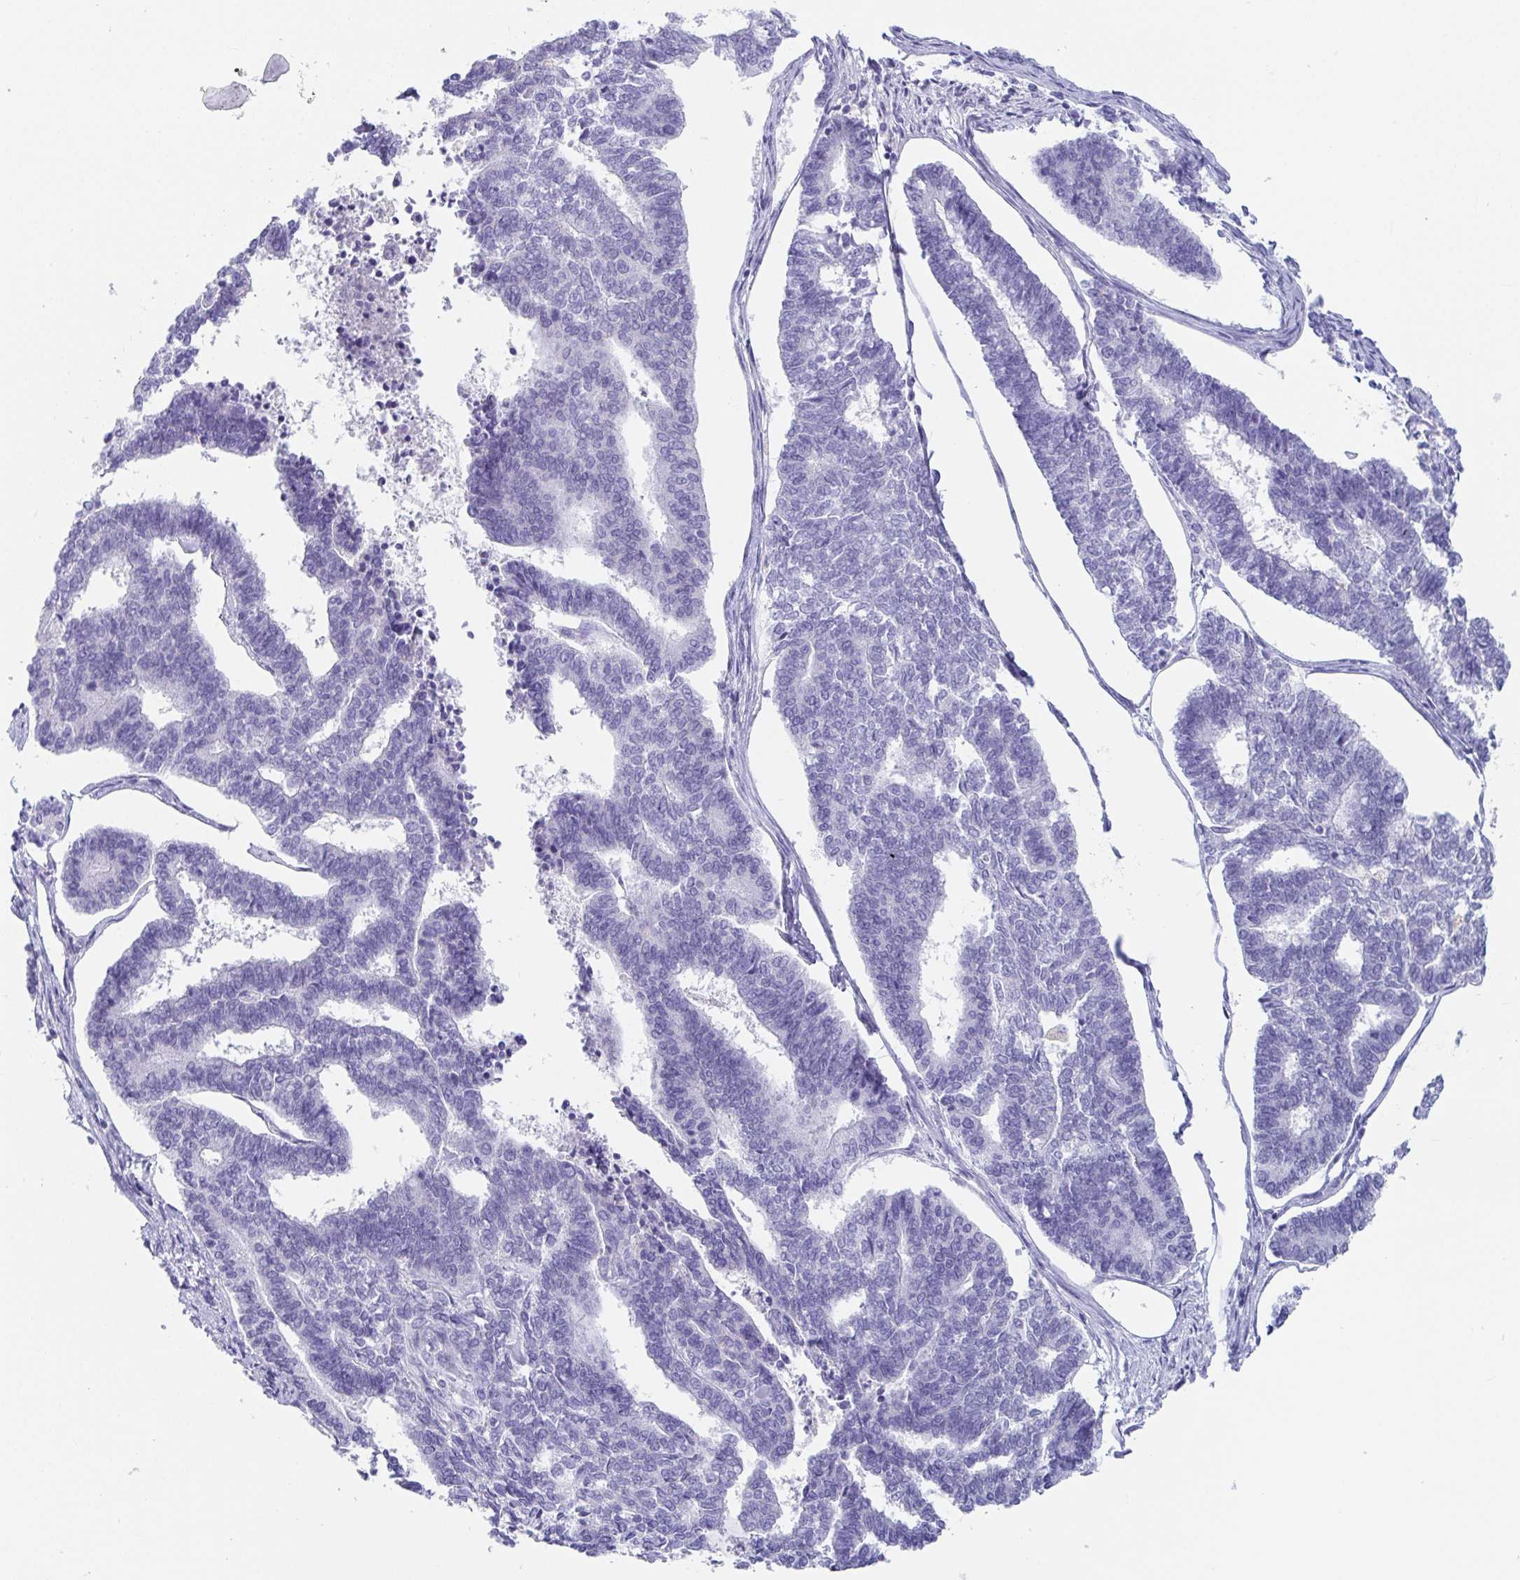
{"staining": {"intensity": "negative", "quantity": "none", "location": "none"}, "tissue": "endometrial cancer", "cell_type": "Tumor cells", "image_type": "cancer", "snomed": [{"axis": "morphology", "description": "Adenocarcinoma, NOS"}, {"axis": "topography", "description": "Endometrium"}], "caption": "This micrograph is of endometrial adenocarcinoma stained with immunohistochemistry (IHC) to label a protein in brown with the nuclei are counter-stained blue. There is no staining in tumor cells.", "gene": "PLA2G1B", "patient": {"sex": "female", "age": 70}}